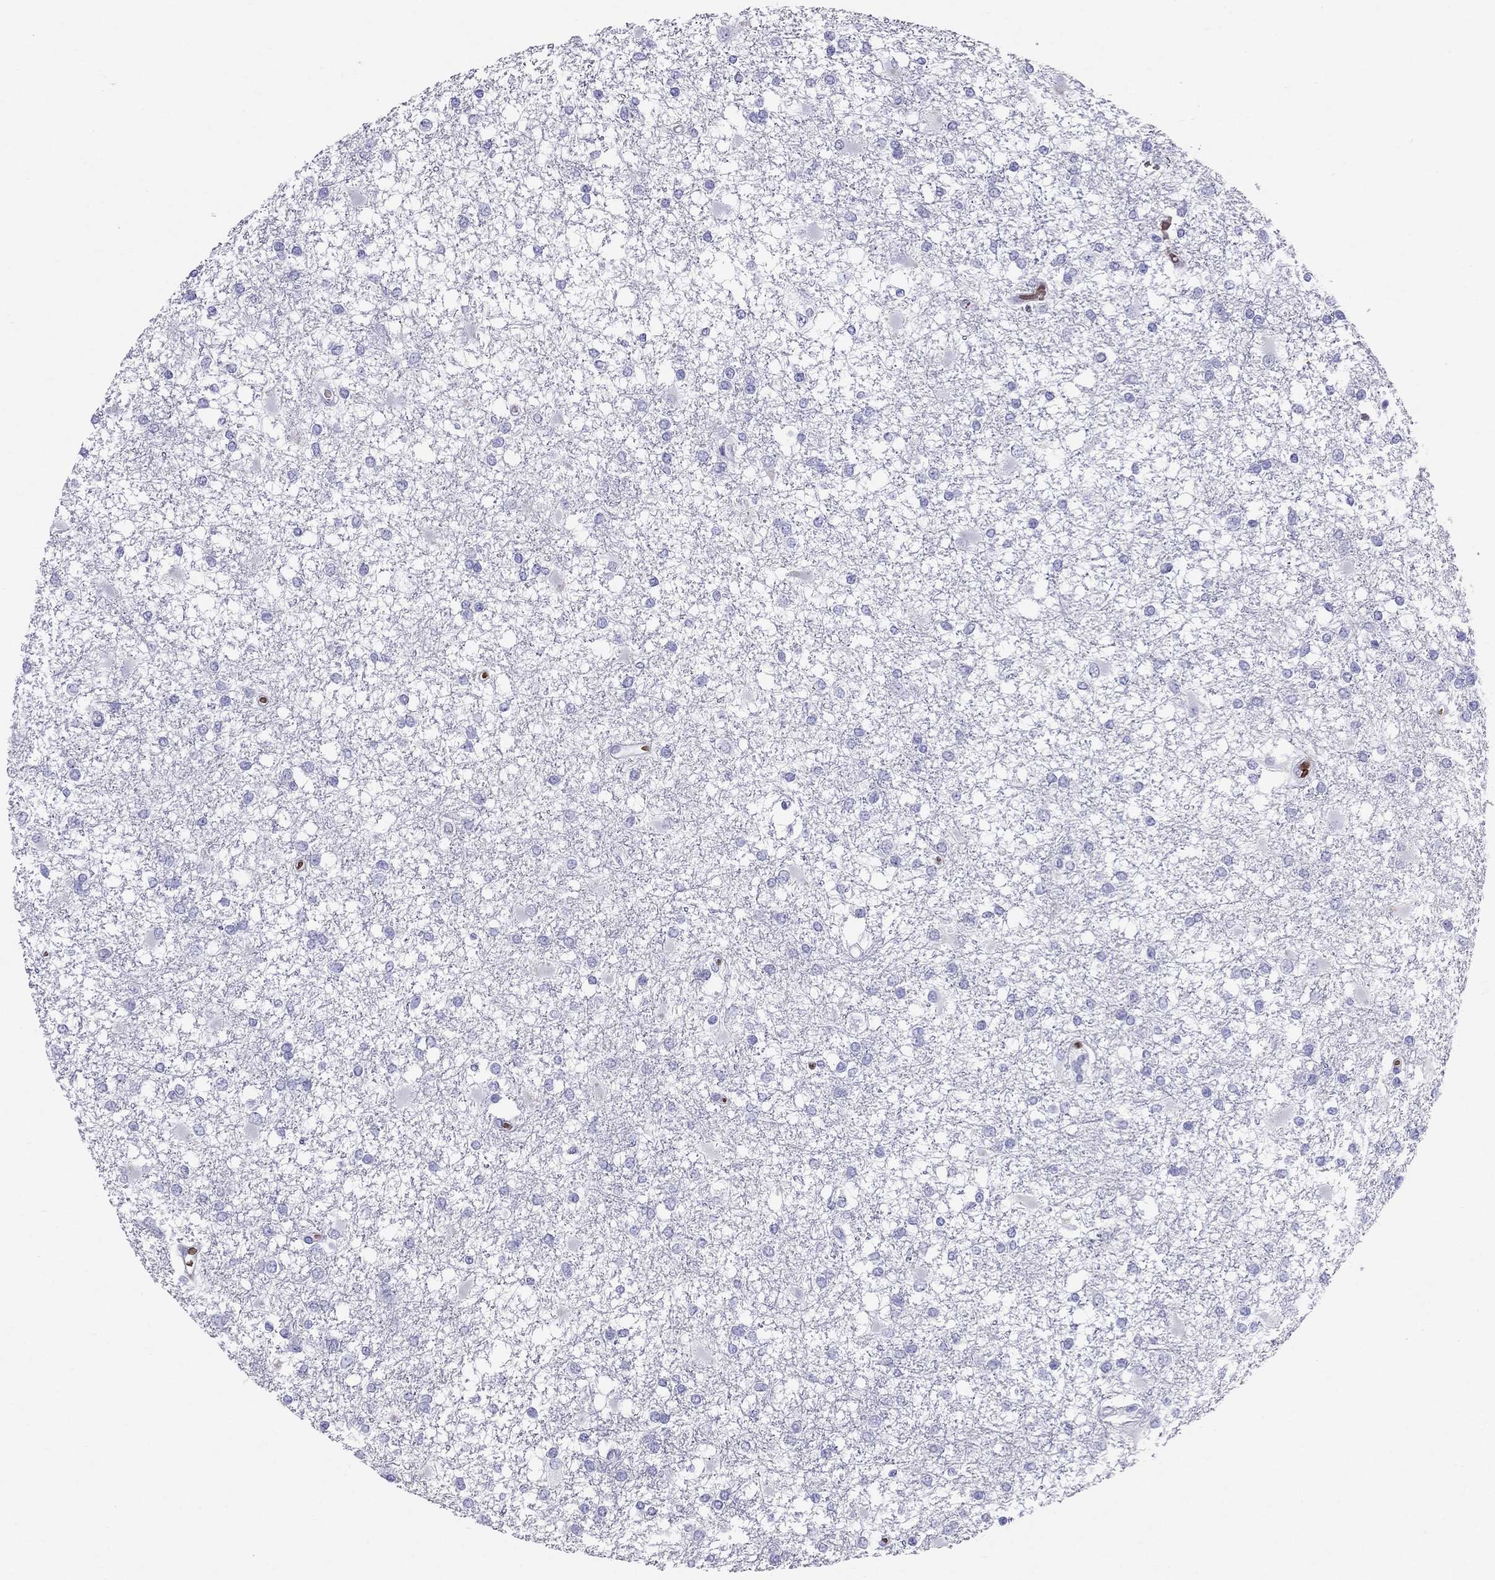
{"staining": {"intensity": "negative", "quantity": "none", "location": "none"}, "tissue": "glioma", "cell_type": "Tumor cells", "image_type": "cancer", "snomed": [{"axis": "morphology", "description": "Glioma, malignant, High grade"}, {"axis": "topography", "description": "Cerebral cortex"}], "caption": "Tumor cells show no significant positivity in malignant high-grade glioma. (Brightfield microscopy of DAB (3,3'-diaminobenzidine) IHC at high magnification).", "gene": "DNAAF6", "patient": {"sex": "male", "age": 79}}